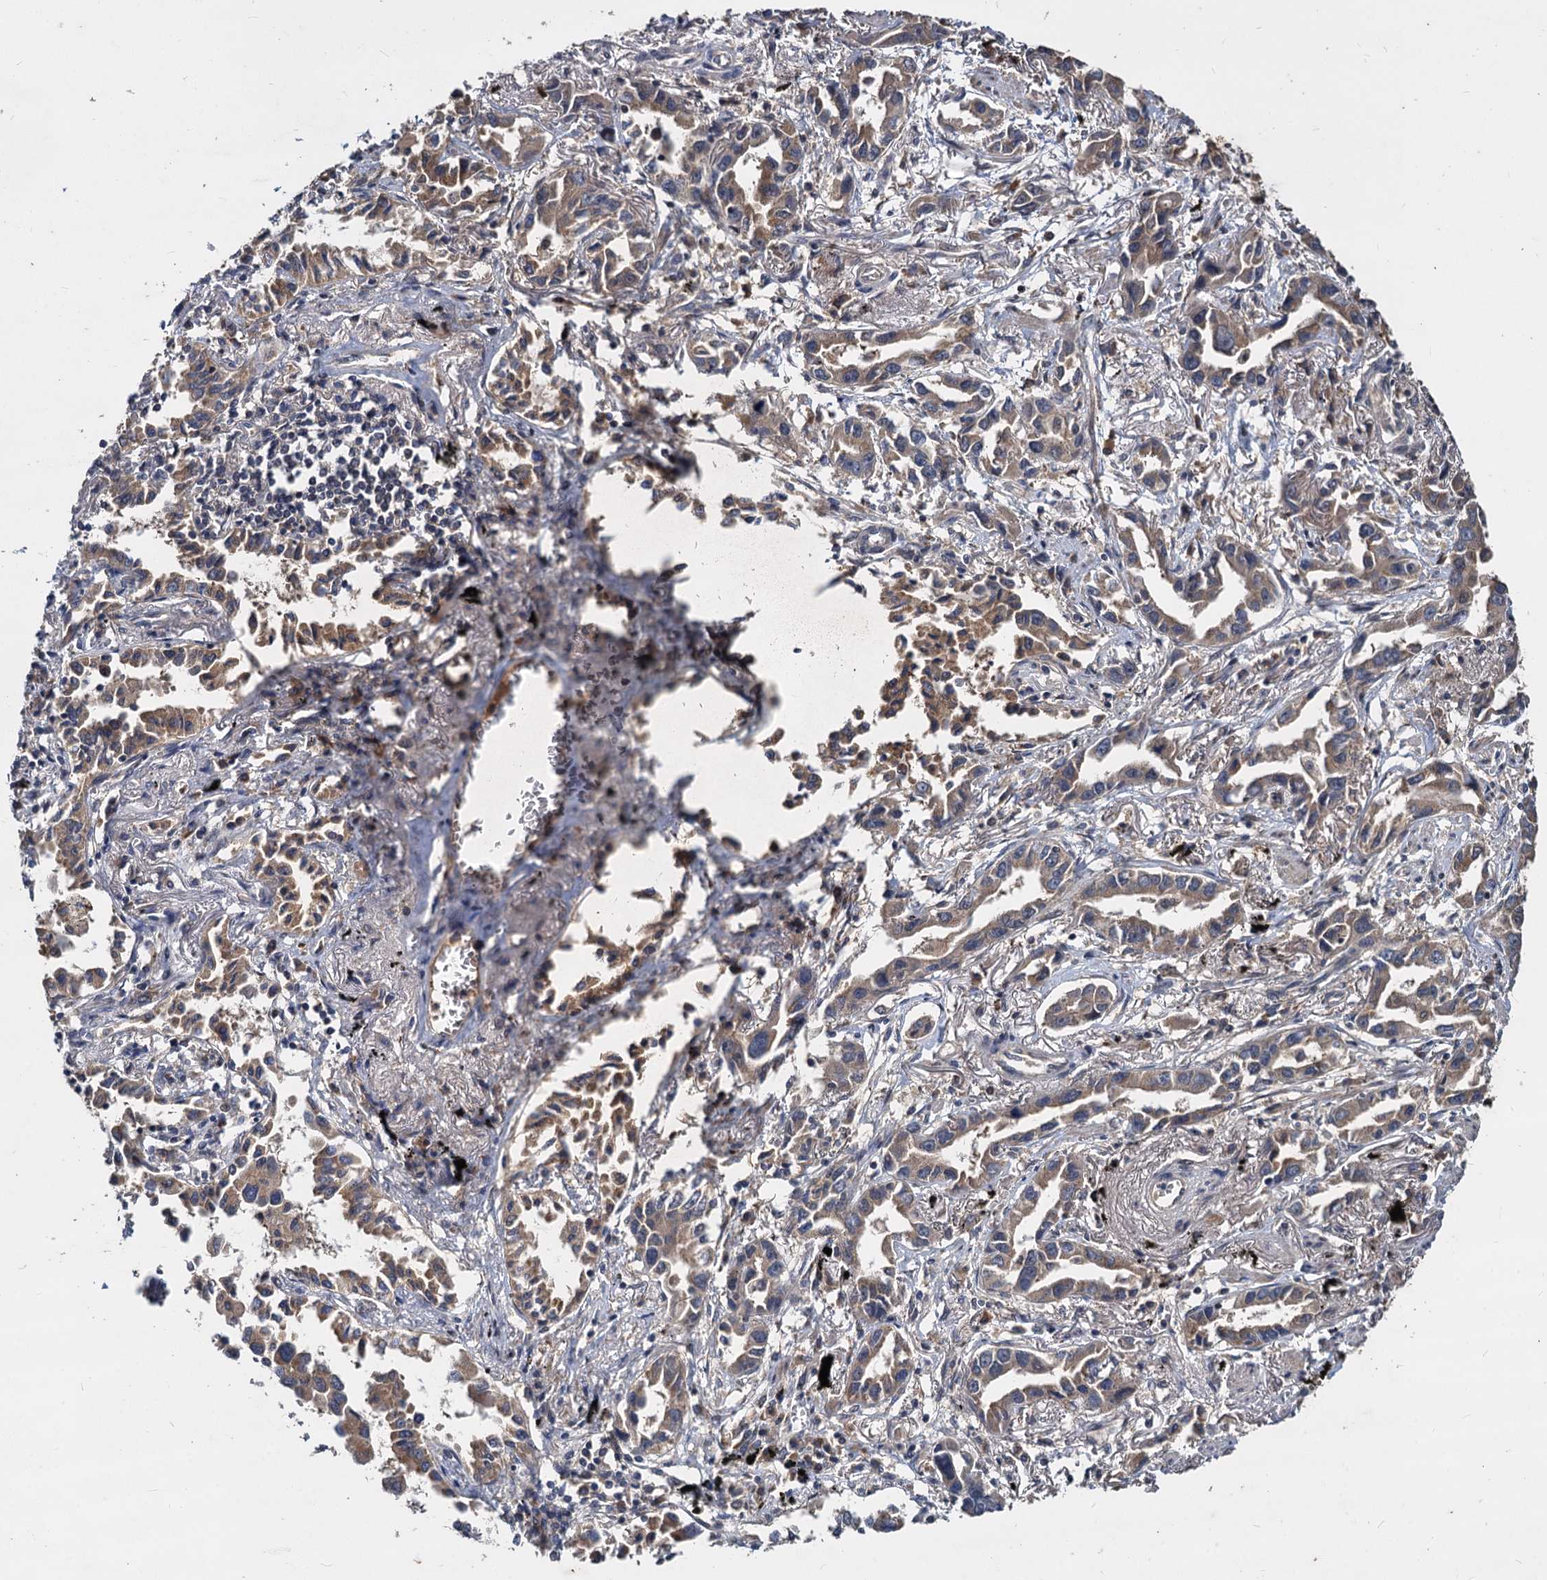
{"staining": {"intensity": "weak", "quantity": ">75%", "location": "cytoplasmic/membranous"}, "tissue": "lung cancer", "cell_type": "Tumor cells", "image_type": "cancer", "snomed": [{"axis": "morphology", "description": "Adenocarcinoma, NOS"}, {"axis": "topography", "description": "Lung"}], "caption": "IHC (DAB (3,3'-diaminobenzidine)) staining of human adenocarcinoma (lung) displays weak cytoplasmic/membranous protein positivity in approximately >75% of tumor cells.", "gene": "CCDC184", "patient": {"sex": "male", "age": 67}}